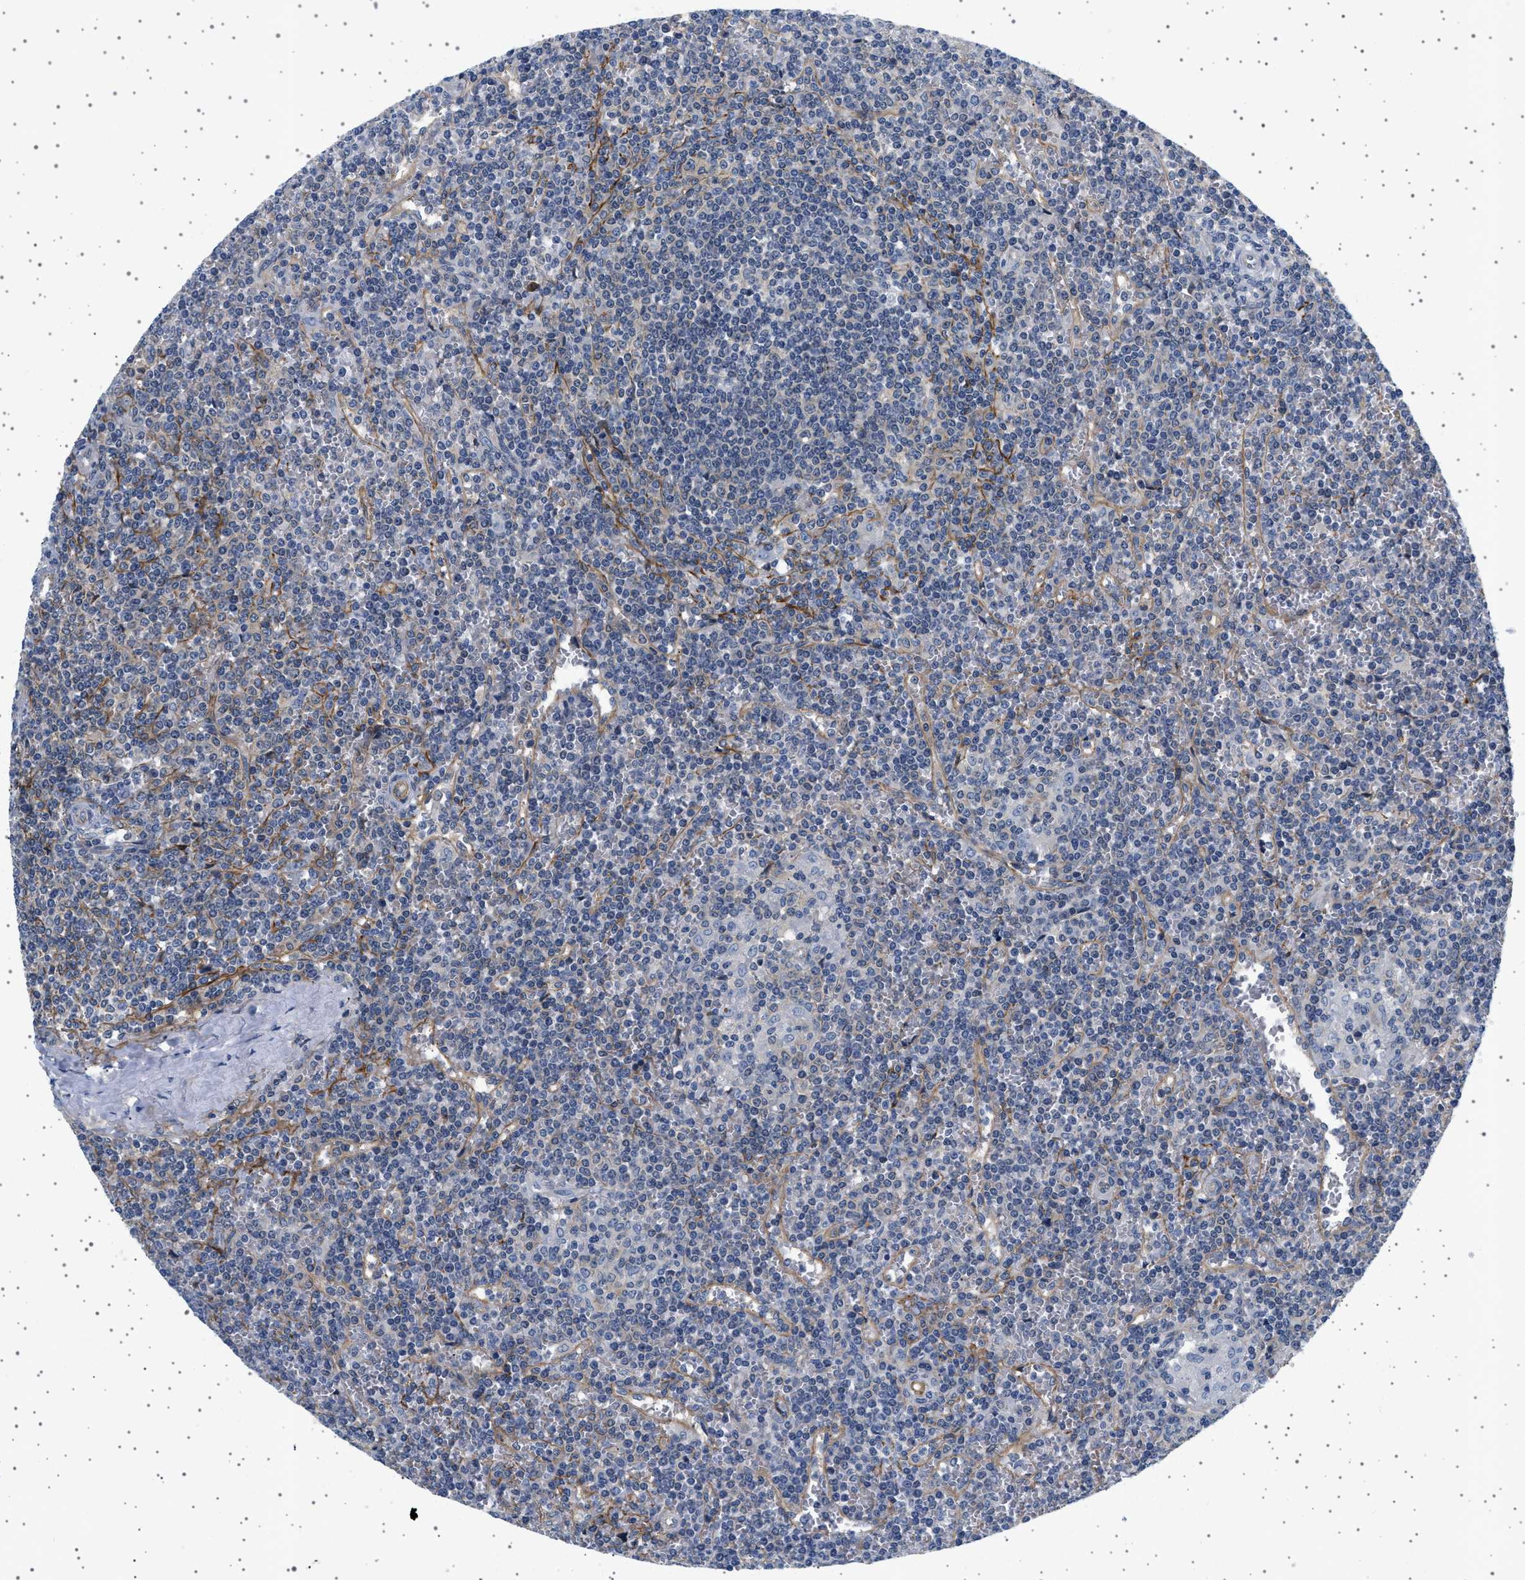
{"staining": {"intensity": "weak", "quantity": "25%-75%", "location": "cytoplasmic/membranous"}, "tissue": "lymphoma", "cell_type": "Tumor cells", "image_type": "cancer", "snomed": [{"axis": "morphology", "description": "Malignant lymphoma, non-Hodgkin's type, Low grade"}, {"axis": "topography", "description": "Spleen"}], "caption": "Human malignant lymphoma, non-Hodgkin's type (low-grade) stained with a protein marker exhibits weak staining in tumor cells.", "gene": "PLPP6", "patient": {"sex": "female", "age": 19}}